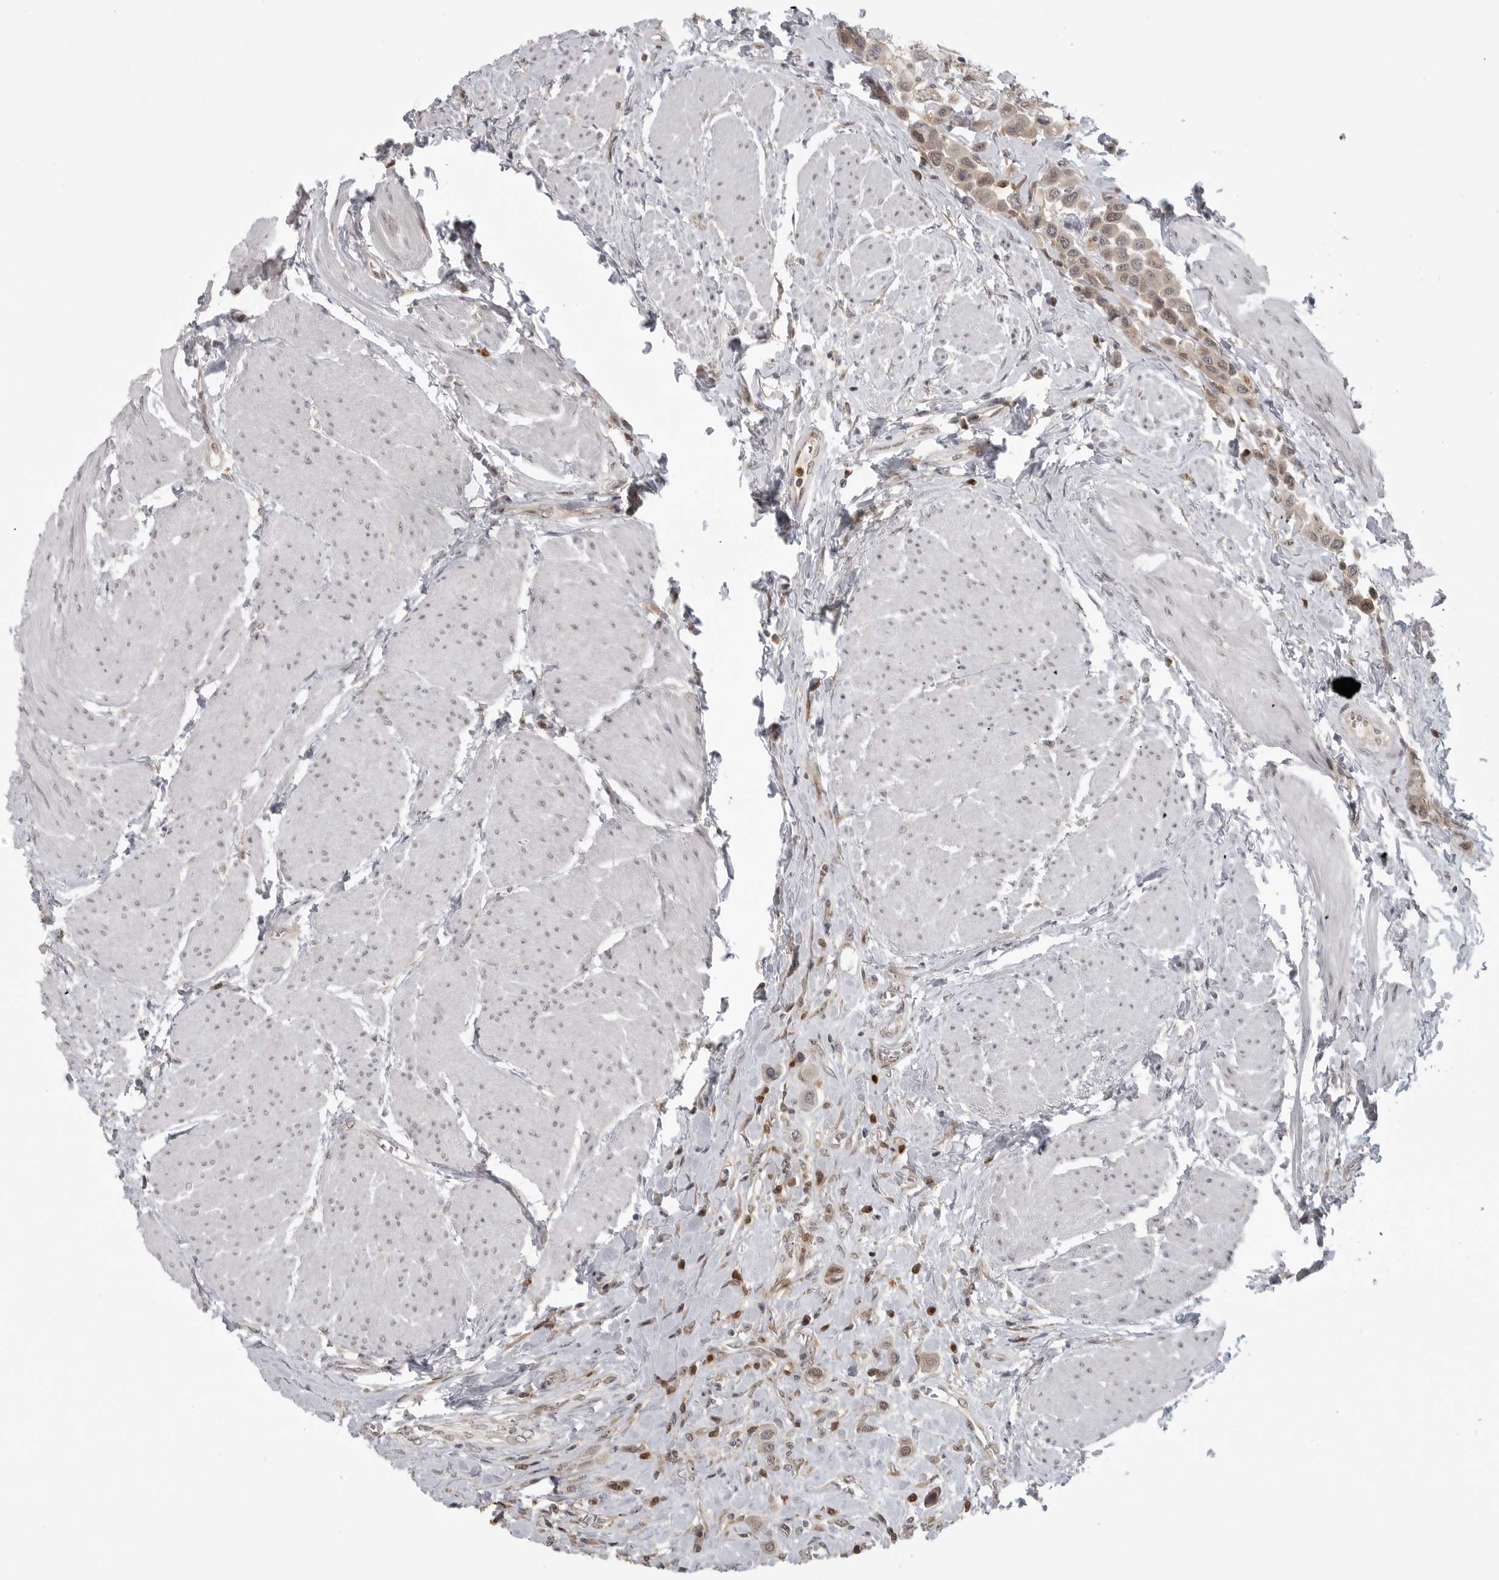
{"staining": {"intensity": "weak", "quantity": ">75%", "location": "cytoplasmic/membranous,nuclear"}, "tissue": "urothelial cancer", "cell_type": "Tumor cells", "image_type": "cancer", "snomed": [{"axis": "morphology", "description": "Urothelial carcinoma, High grade"}, {"axis": "topography", "description": "Urinary bladder"}], "caption": "Urothelial cancer stained with immunohistochemistry (IHC) shows weak cytoplasmic/membranous and nuclear staining in about >75% of tumor cells.", "gene": "CEP295NL", "patient": {"sex": "male", "age": 50}}